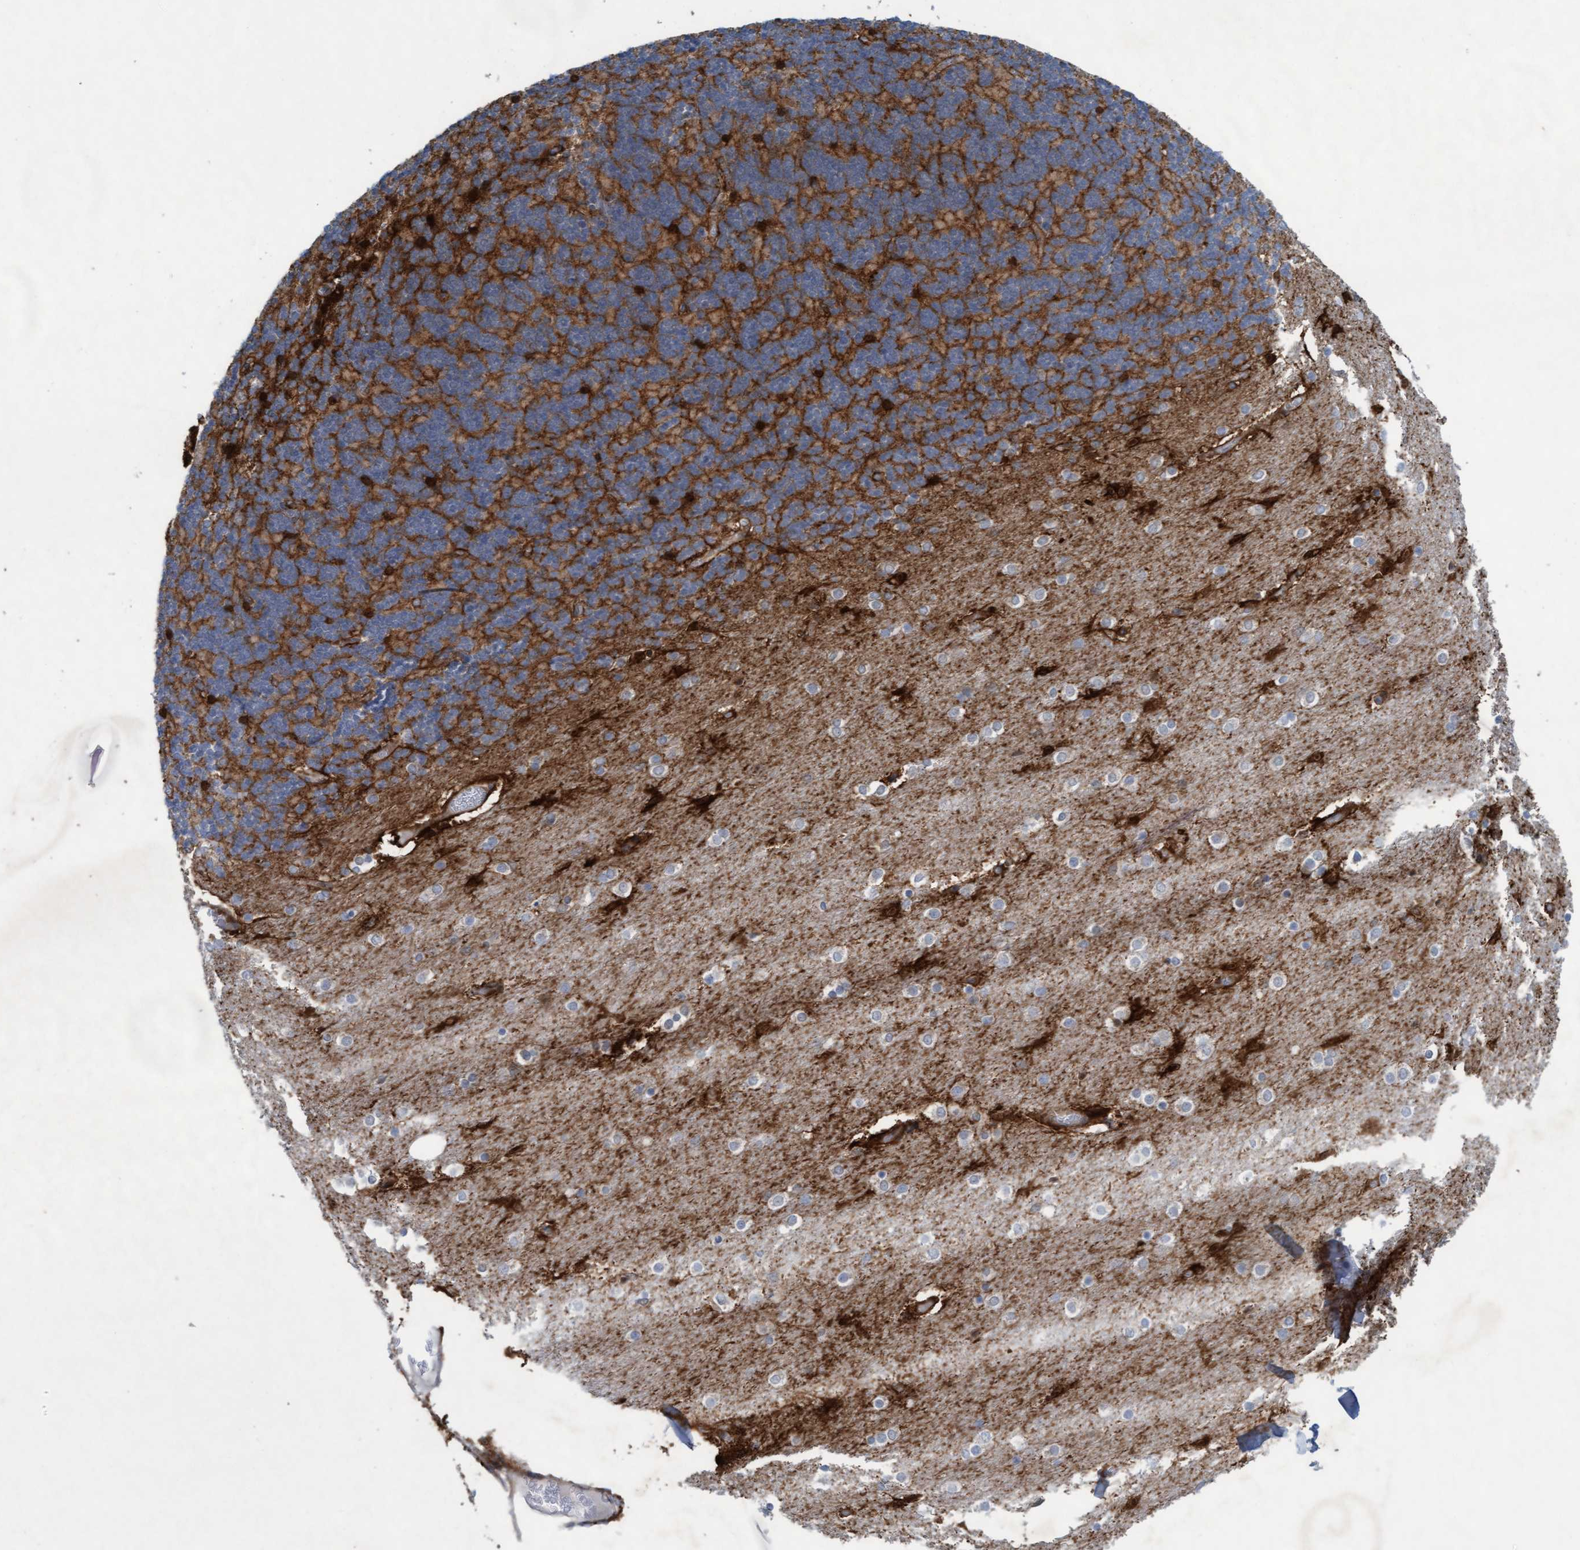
{"staining": {"intensity": "moderate", "quantity": ">75%", "location": "cytoplasmic/membranous"}, "tissue": "cerebellum", "cell_type": "Cells in granular layer", "image_type": "normal", "snomed": [{"axis": "morphology", "description": "Normal tissue, NOS"}, {"axis": "topography", "description": "Cerebellum"}], "caption": "Immunohistochemistry of normal cerebellum shows medium levels of moderate cytoplasmic/membranous staining in approximately >75% of cells in granular layer. Nuclei are stained in blue.", "gene": "PLCD1", "patient": {"sex": "female", "age": 54}}